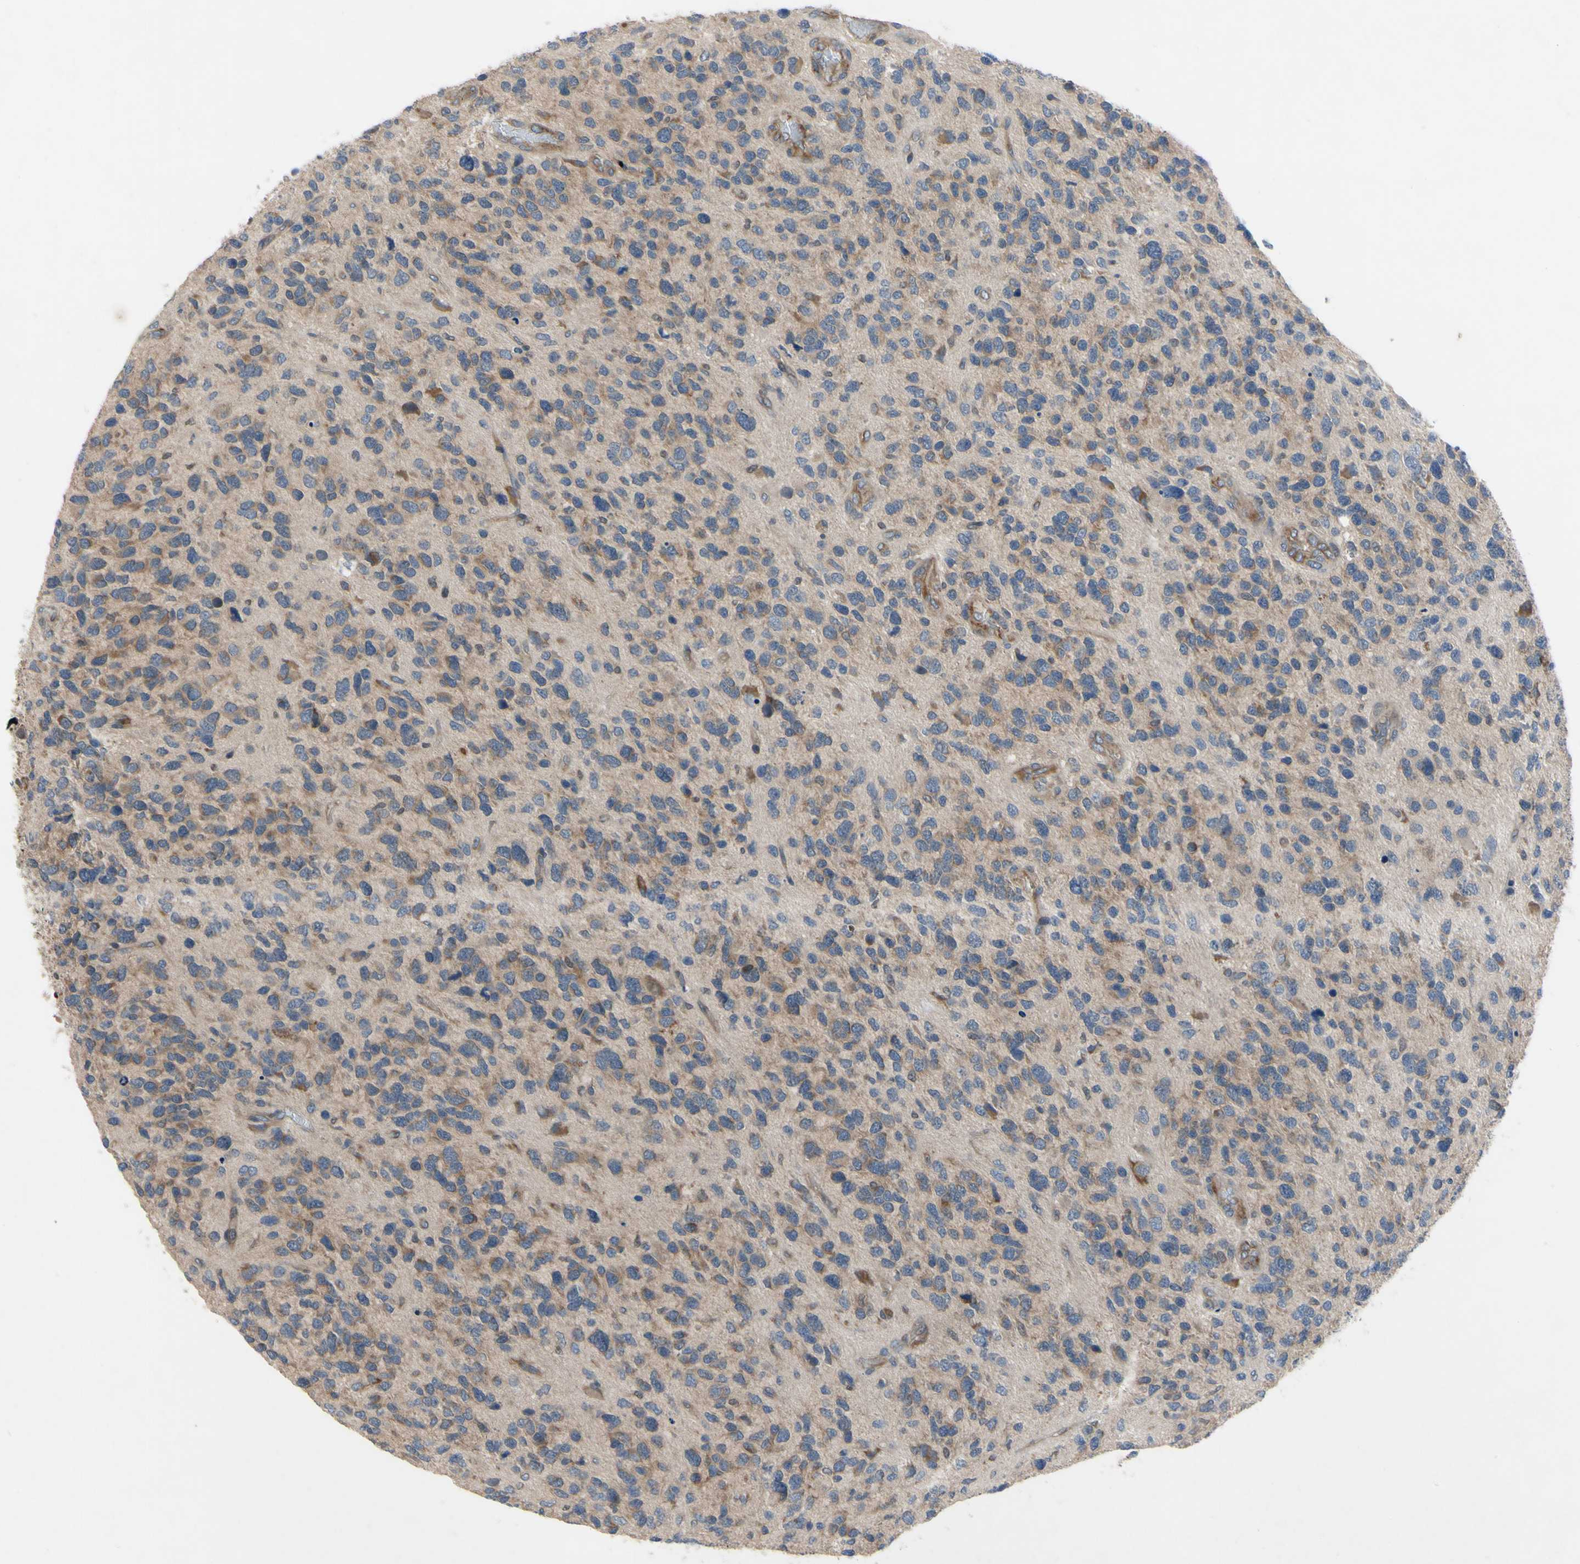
{"staining": {"intensity": "moderate", "quantity": "25%-75%", "location": "cytoplasmic/membranous"}, "tissue": "glioma", "cell_type": "Tumor cells", "image_type": "cancer", "snomed": [{"axis": "morphology", "description": "Glioma, malignant, High grade"}, {"axis": "topography", "description": "Brain"}], "caption": "High-grade glioma (malignant) stained for a protein (brown) shows moderate cytoplasmic/membranous positive expression in approximately 25%-75% of tumor cells.", "gene": "XIAP", "patient": {"sex": "female", "age": 58}}